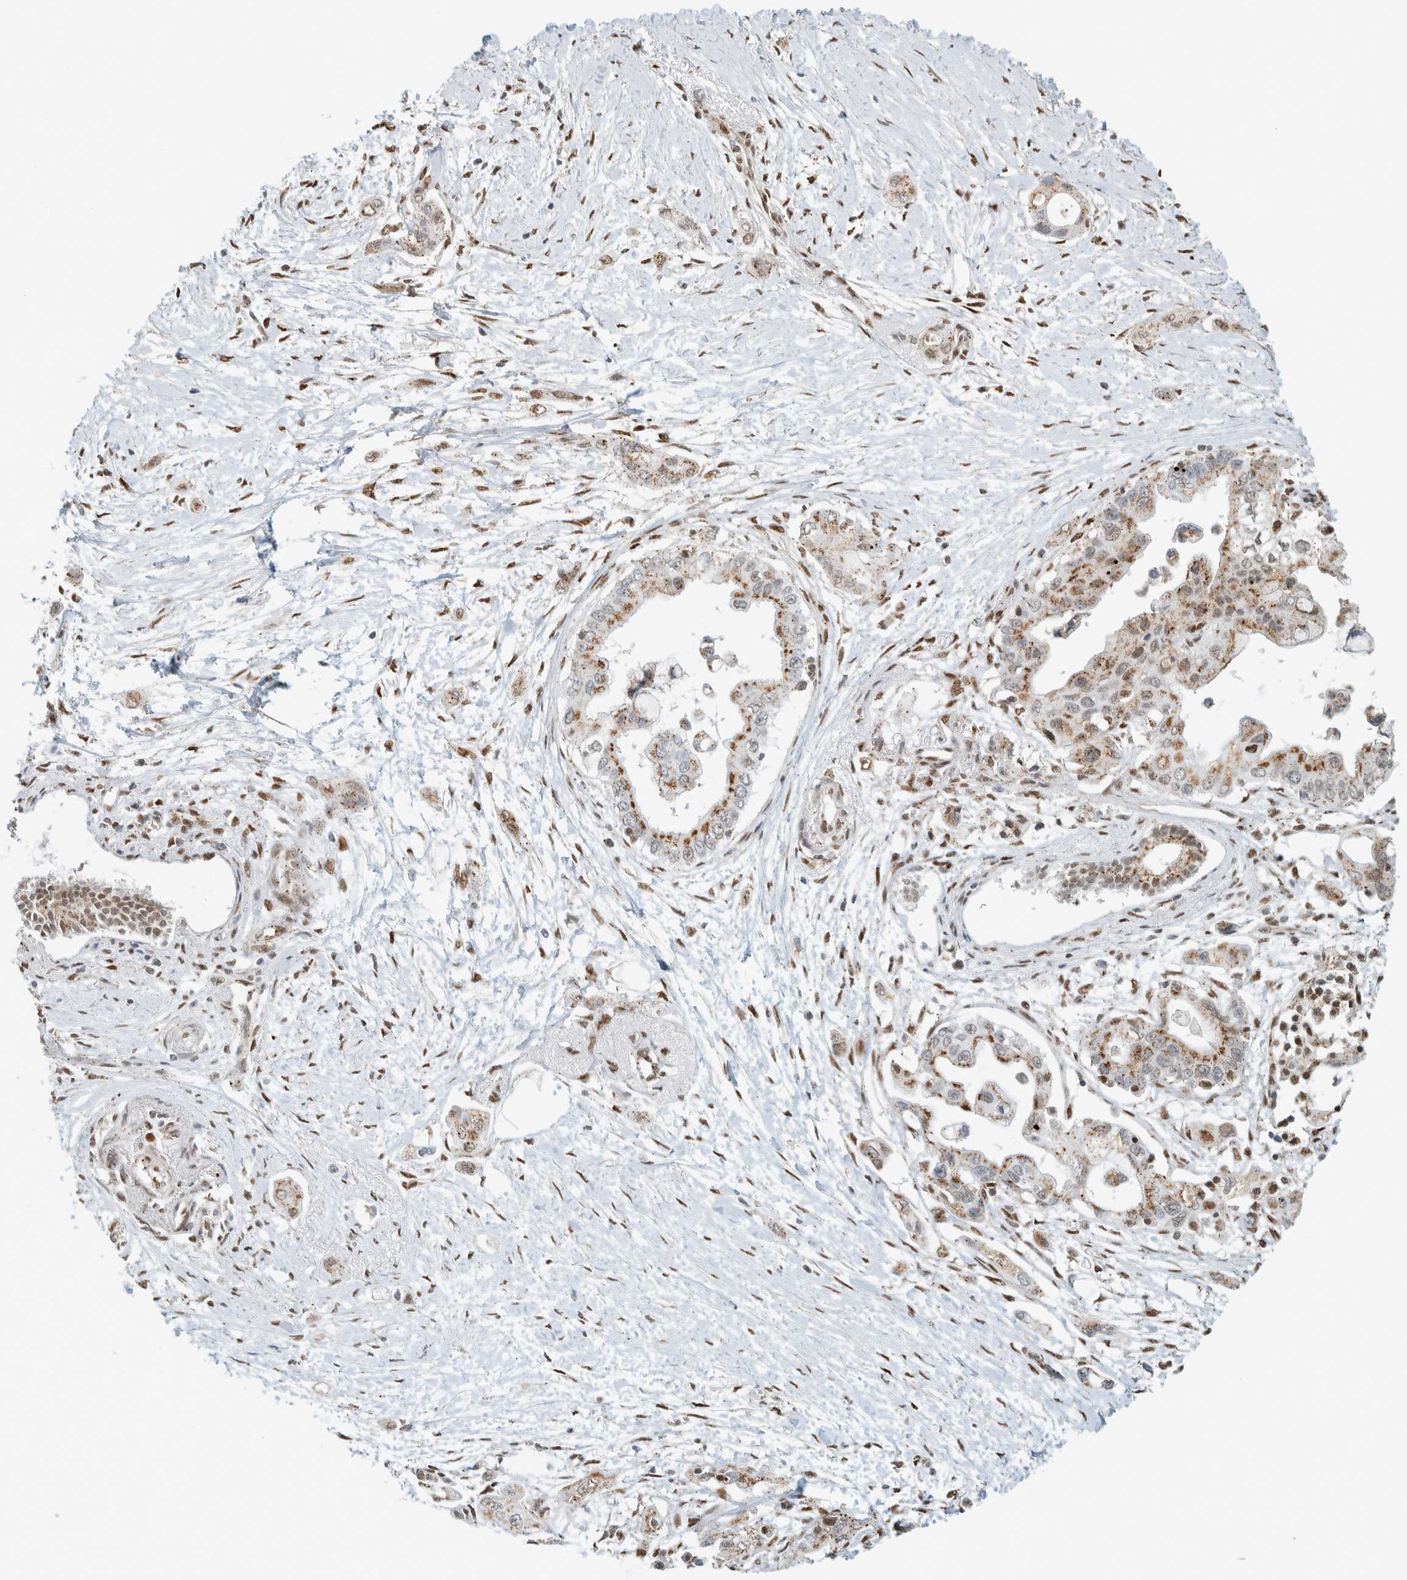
{"staining": {"intensity": "moderate", "quantity": "25%-75%", "location": "cytoplasmic/membranous,nuclear"}, "tissue": "pancreatic cancer", "cell_type": "Tumor cells", "image_type": "cancer", "snomed": [{"axis": "morphology", "description": "Adenocarcinoma, NOS"}, {"axis": "topography", "description": "Pancreas"}], "caption": "High-power microscopy captured an immunohistochemistry histopathology image of pancreatic adenocarcinoma, revealing moderate cytoplasmic/membranous and nuclear staining in approximately 25%-75% of tumor cells. (Stains: DAB (3,3'-diaminobenzidine) in brown, nuclei in blue, Microscopy: brightfield microscopy at high magnification).", "gene": "TFE3", "patient": {"sex": "male", "age": 59}}